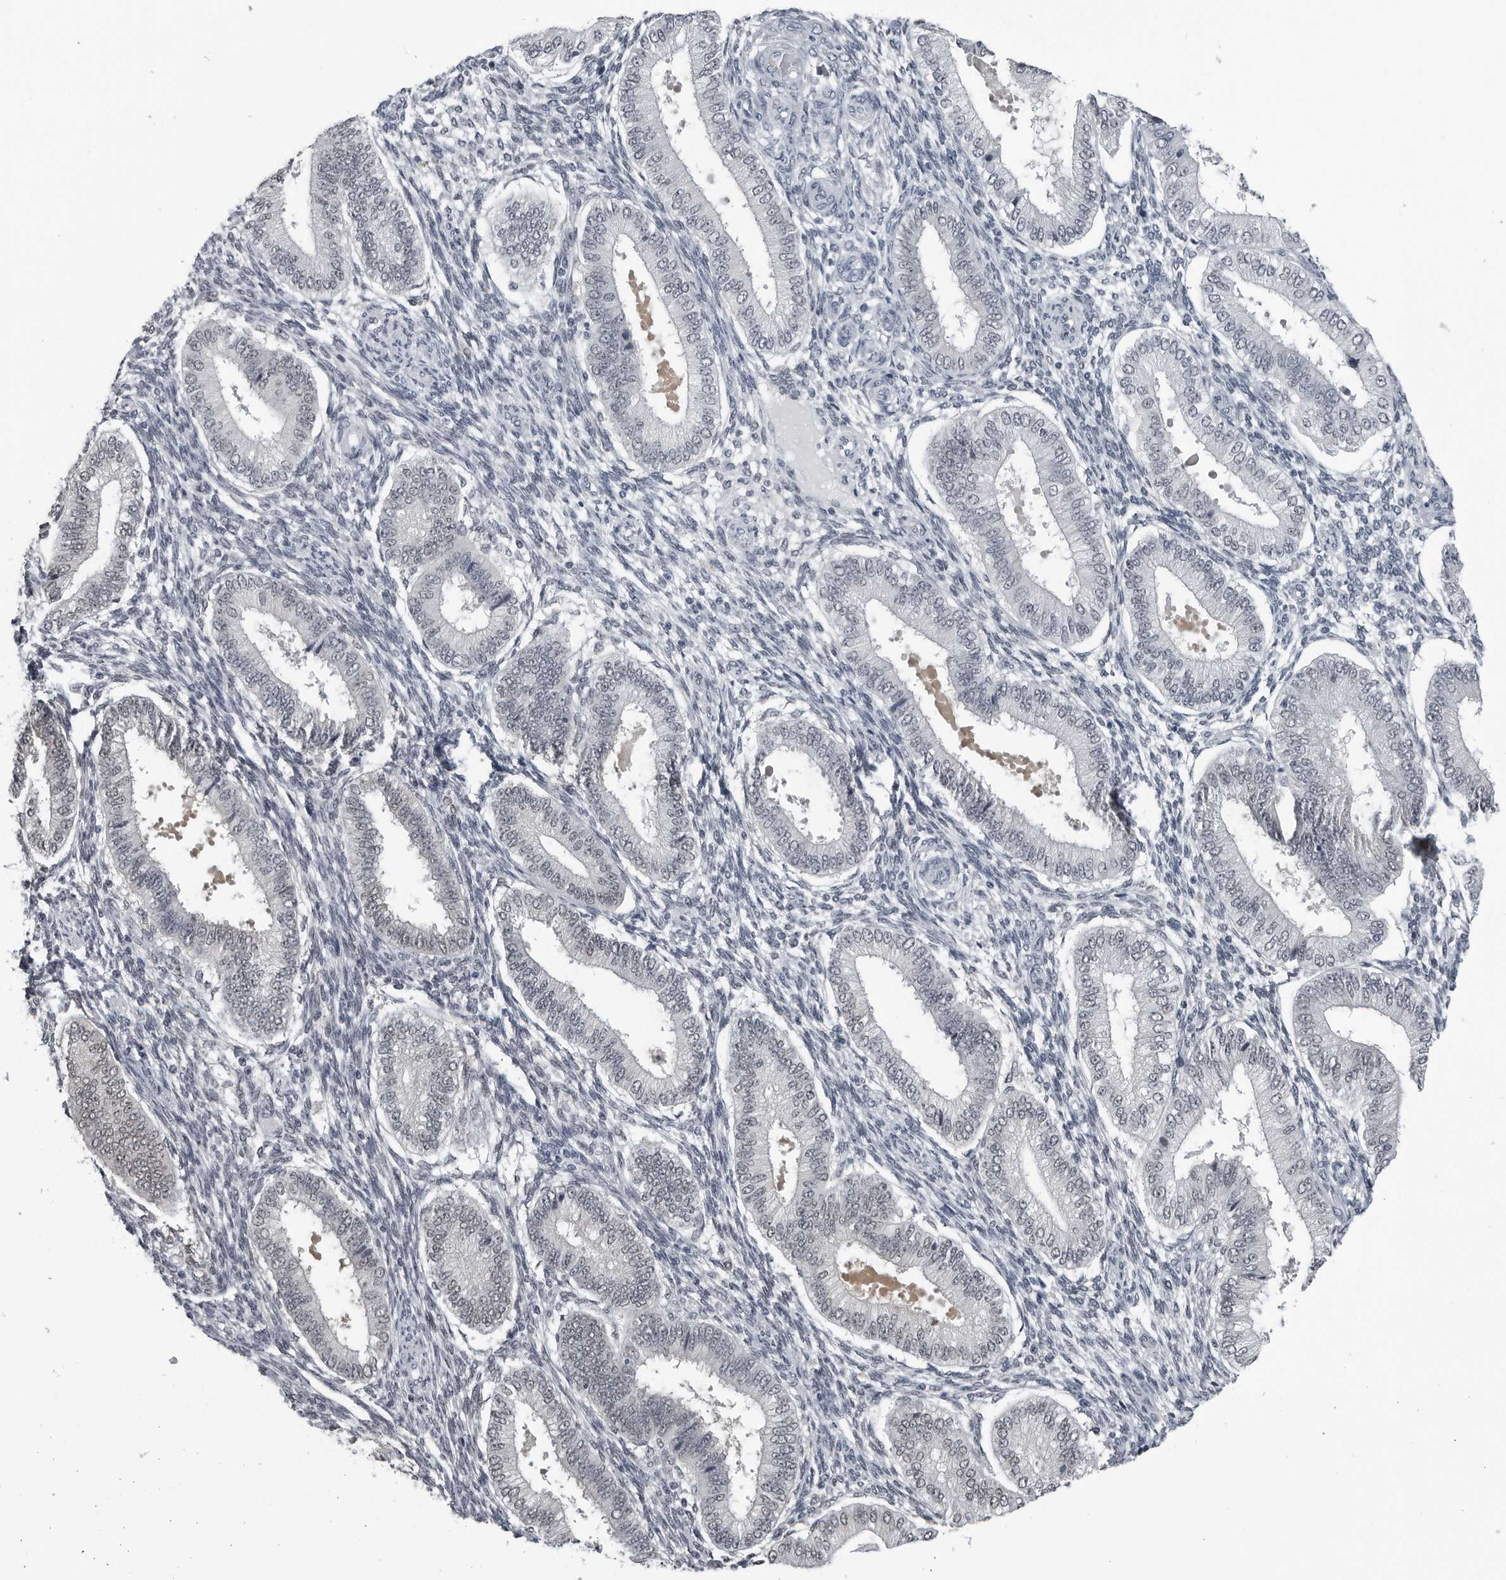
{"staining": {"intensity": "weak", "quantity": "<25%", "location": "nuclear"}, "tissue": "endometrium", "cell_type": "Cells in endometrial stroma", "image_type": "normal", "snomed": [{"axis": "morphology", "description": "Normal tissue, NOS"}, {"axis": "topography", "description": "Endometrium"}], "caption": "Unremarkable endometrium was stained to show a protein in brown. There is no significant expression in cells in endometrial stroma. (Immunohistochemistry, brightfield microscopy, high magnification).", "gene": "AKR1A1", "patient": {"sex": "female", "age": 39}}